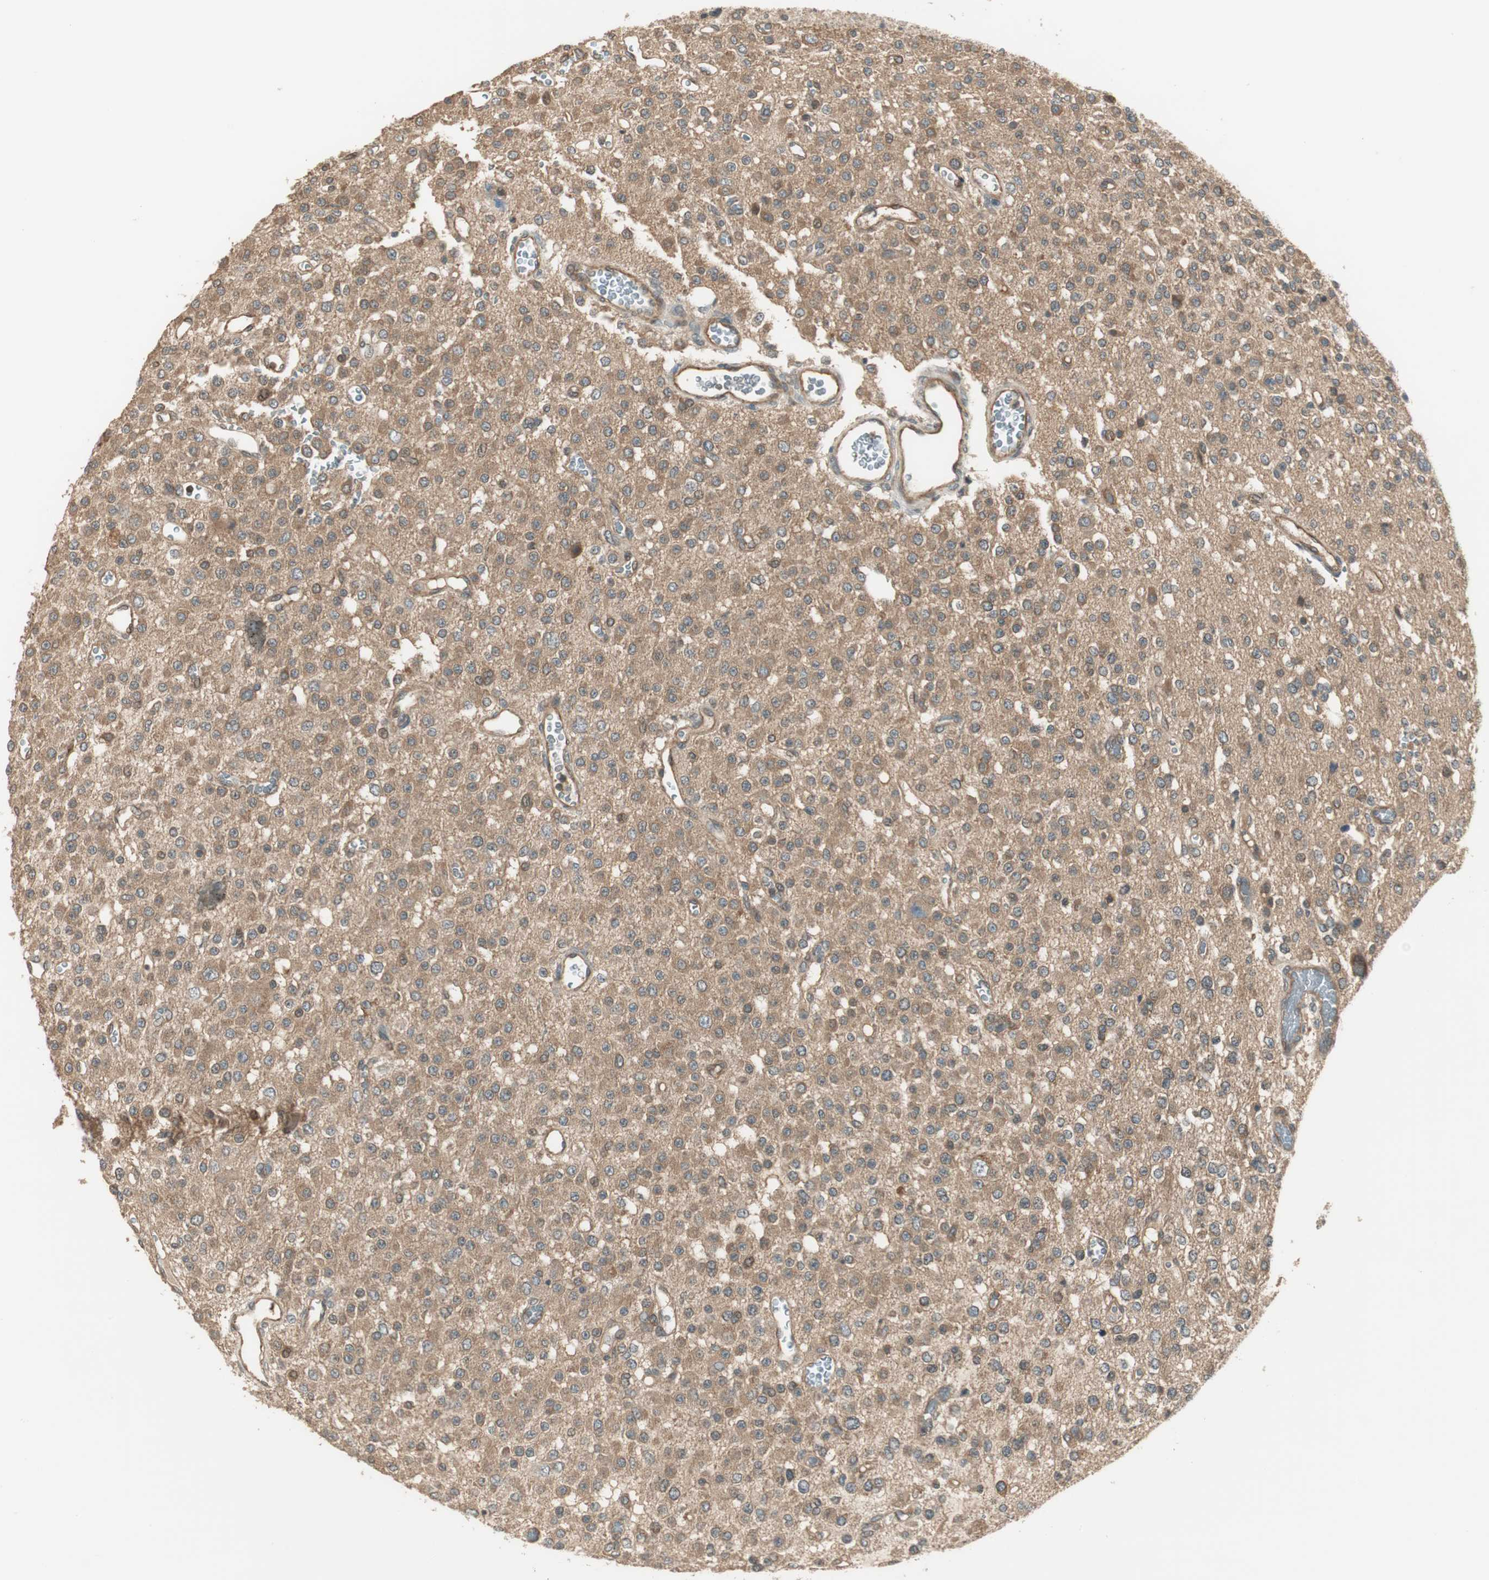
{"staining": {"intensity": "moderate", "quantity": "<25%", "location": "cytoplasmic/membranous"}, "tissue": "glioma", "cell_type": "Tumor cells", "image_type": "cancer", "snomed": [{"axis": "morphology", "description": "Glioma, malignant, Low grade"}, {"axis": "topography", "description": "Brain"}], "caption": "Brown immunohistochemical staining in human glioma displays moderate cytoplasmic/membranous staining in about <25% of tumor cells. (brown staining indicates protein expression, while blue staining denotes nuclei).", "gene": "PFDN5", "patient": {"sex": "male", "age": 38}}